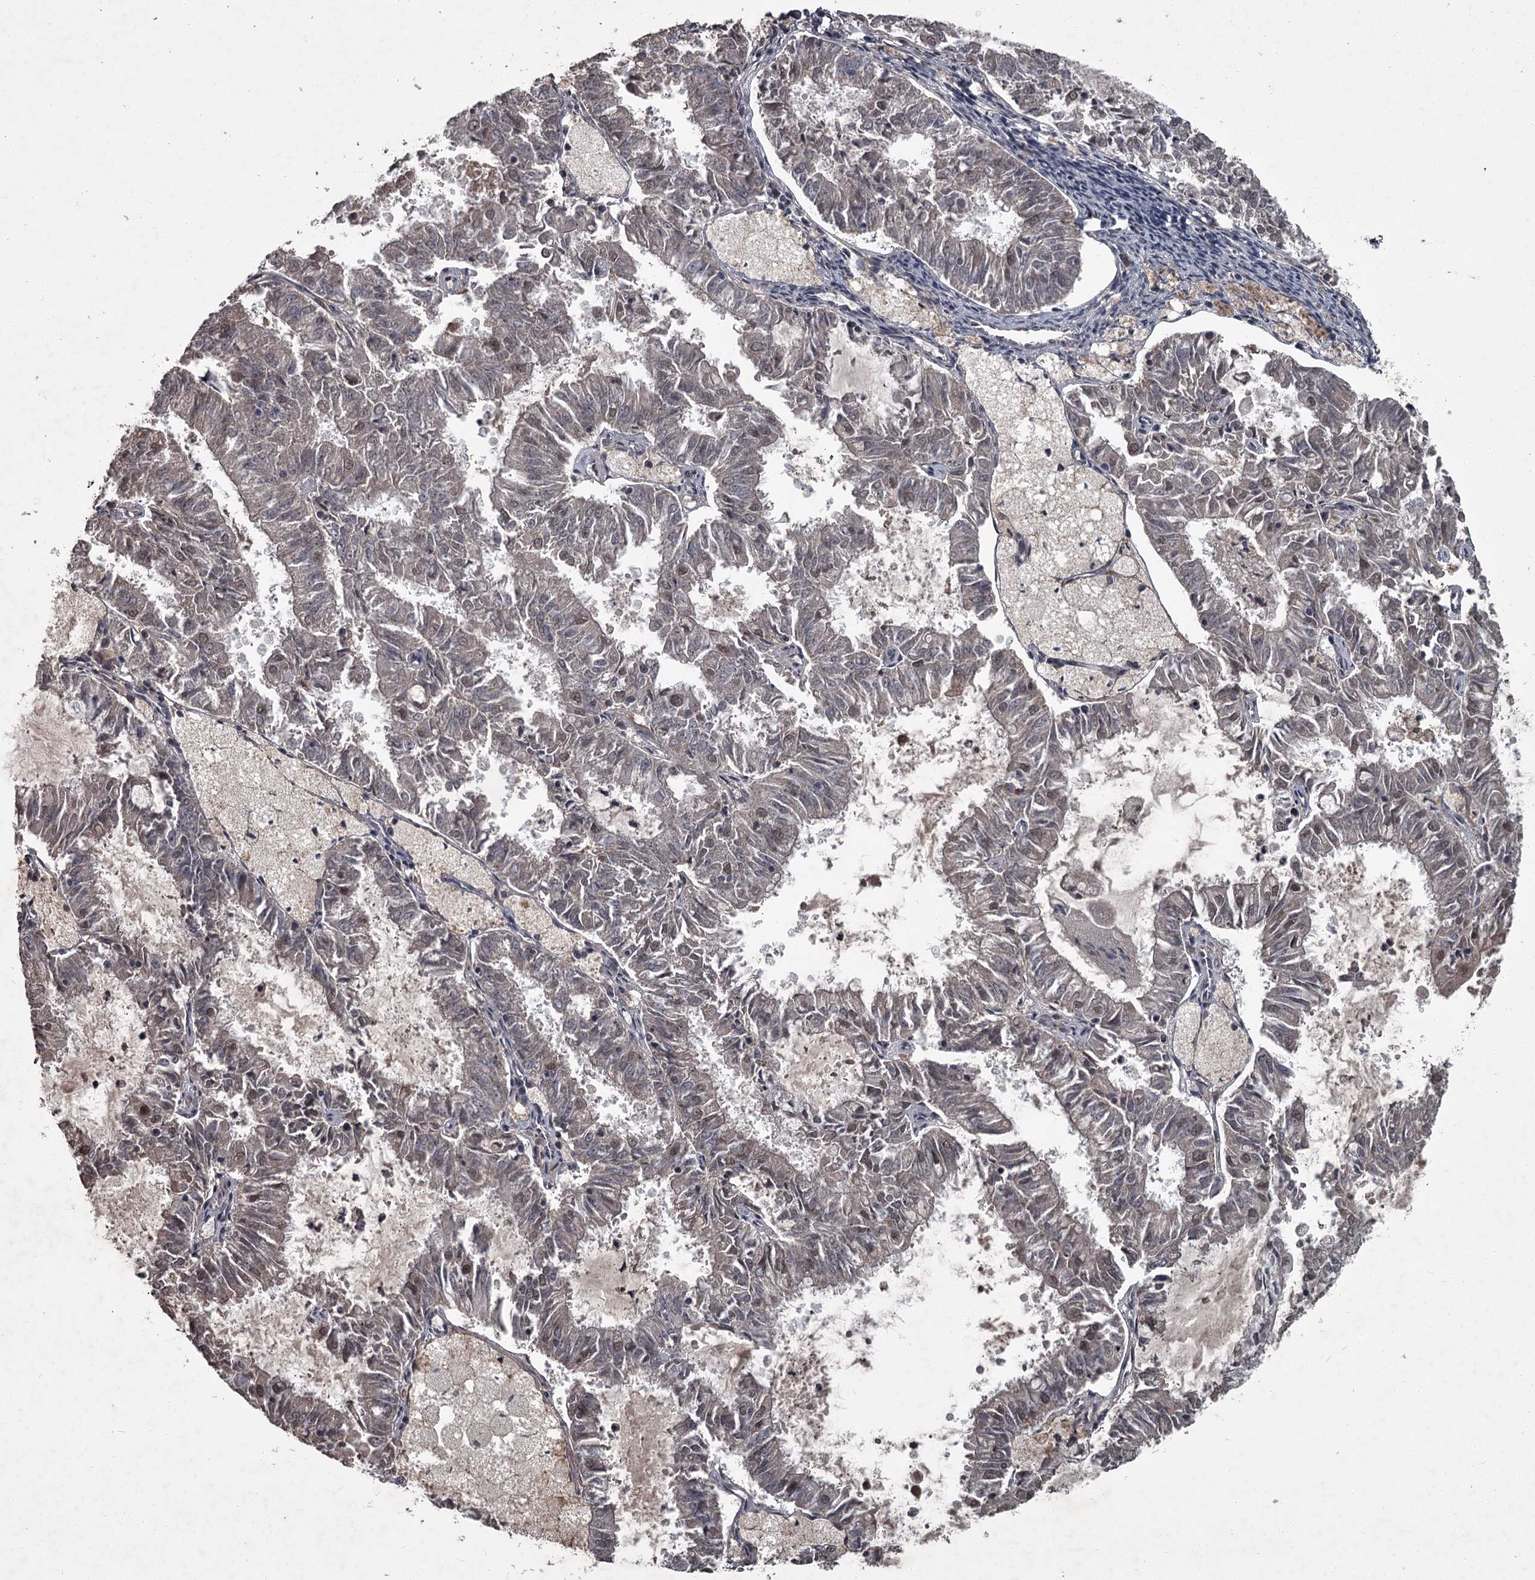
{"staining": {"intensity": "weak", "quantity": ">75%", "location": "nuclear"}, "tissue": "endometrial cancer", "cell_type": "Tumor cells", "image_type": "cancer", "snomed": [{"axis": "morphology", "description": "Adenocarcinoma, NOS"}, {"axis": "topography", "description": "Endometrium"}], "caption": "Immunohistochemistry (IHC) of endometrial adenocarcinoma shows low levels of weak nuclear staining in about >75% of tumor cells.", "gene": "FLVCR2", "patient": {"sex": "female", "age": 57}}